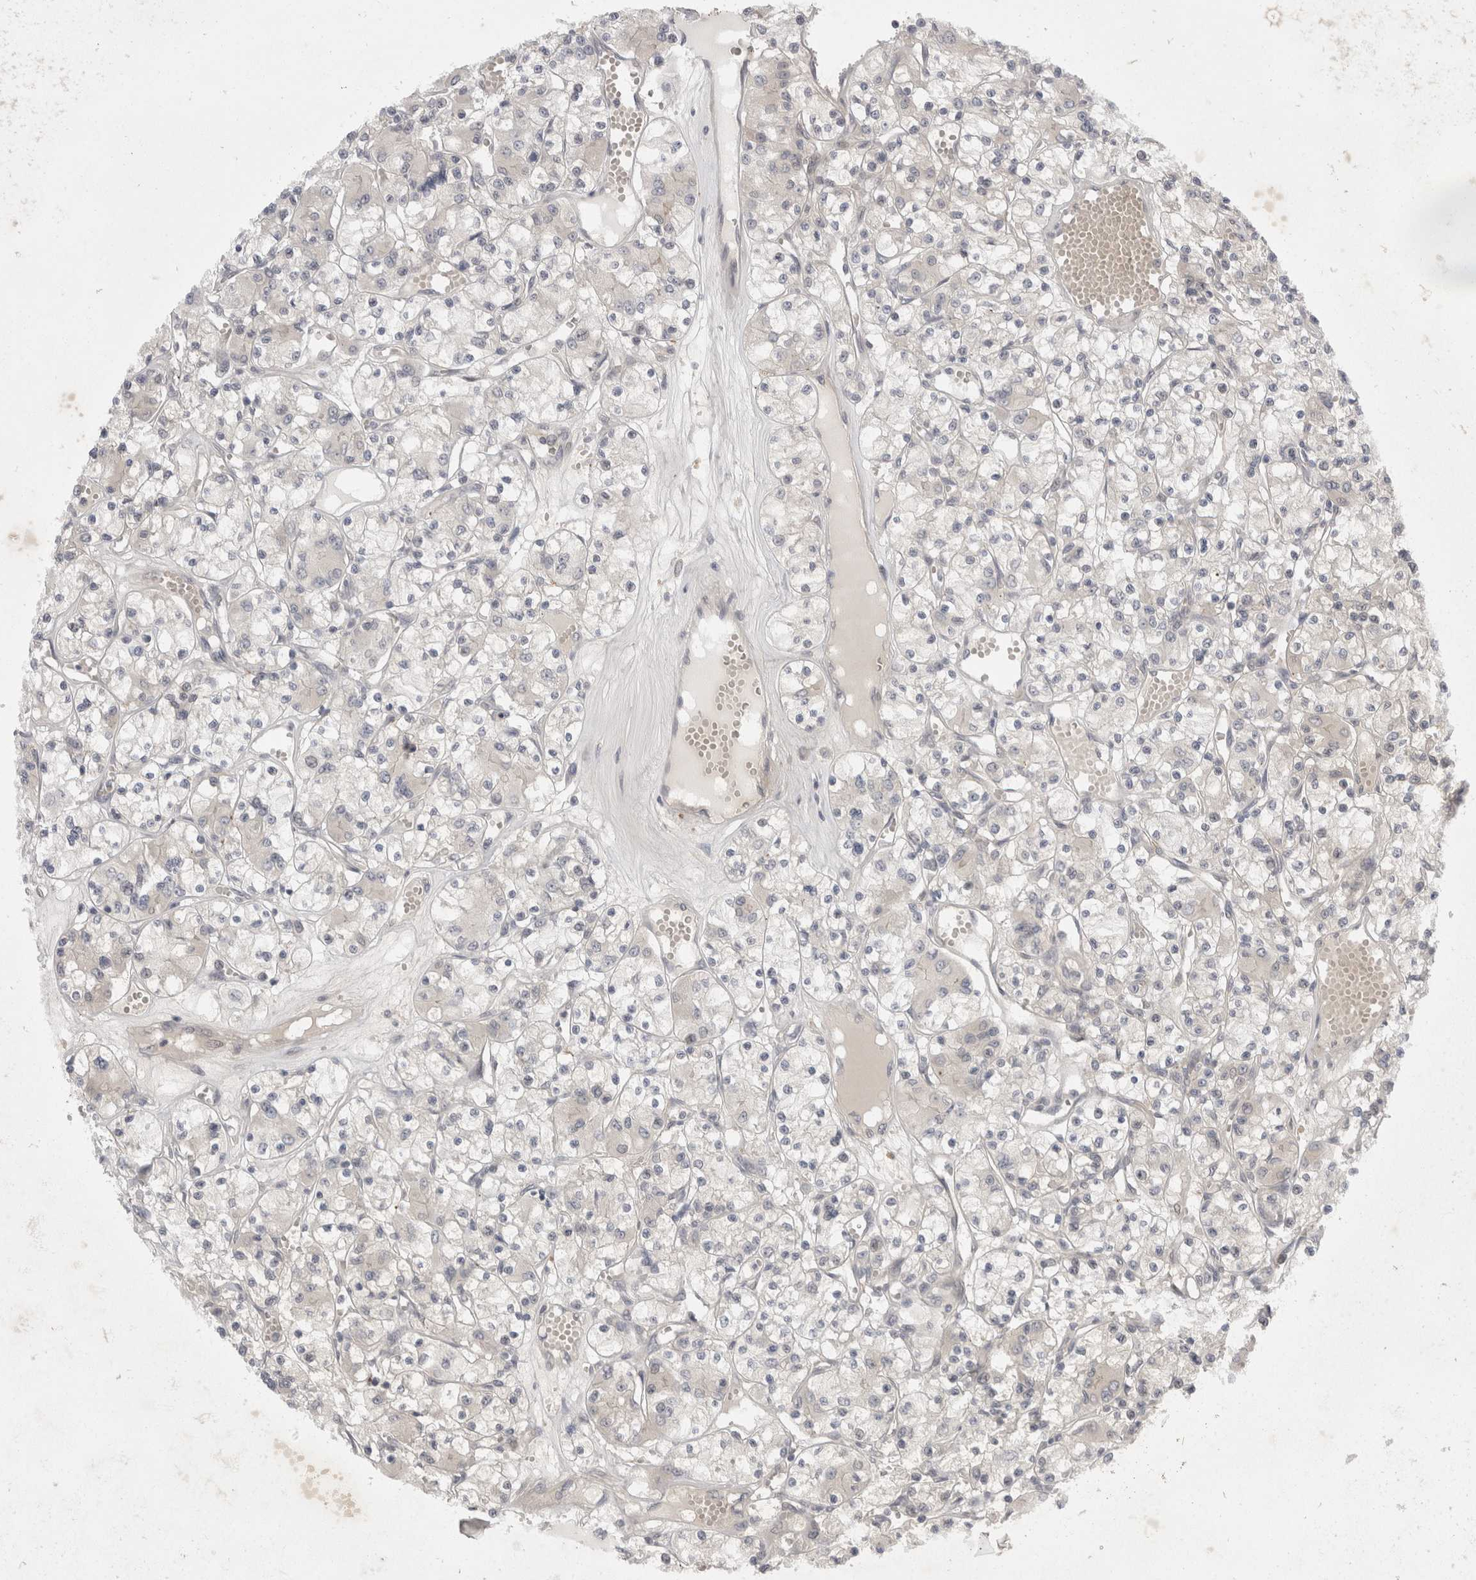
{"staining": {"intensity": "negative", "quantity": "none", "location": "none"}, "tissue": "renal cancer", "cell_type": "Tumor cells", "image_type": "cancer", "snomed": [{"axis": "morphology", "description": "Adenocarcinoma, NOS"}, {"axis": "topography", "description": "Kidney"}], "caption": "There is no significant expression in tumor cells of adenocarcinoma (renal).", "gene": "TOM1L2", "patient": {"sex": "female", "age": 59}}